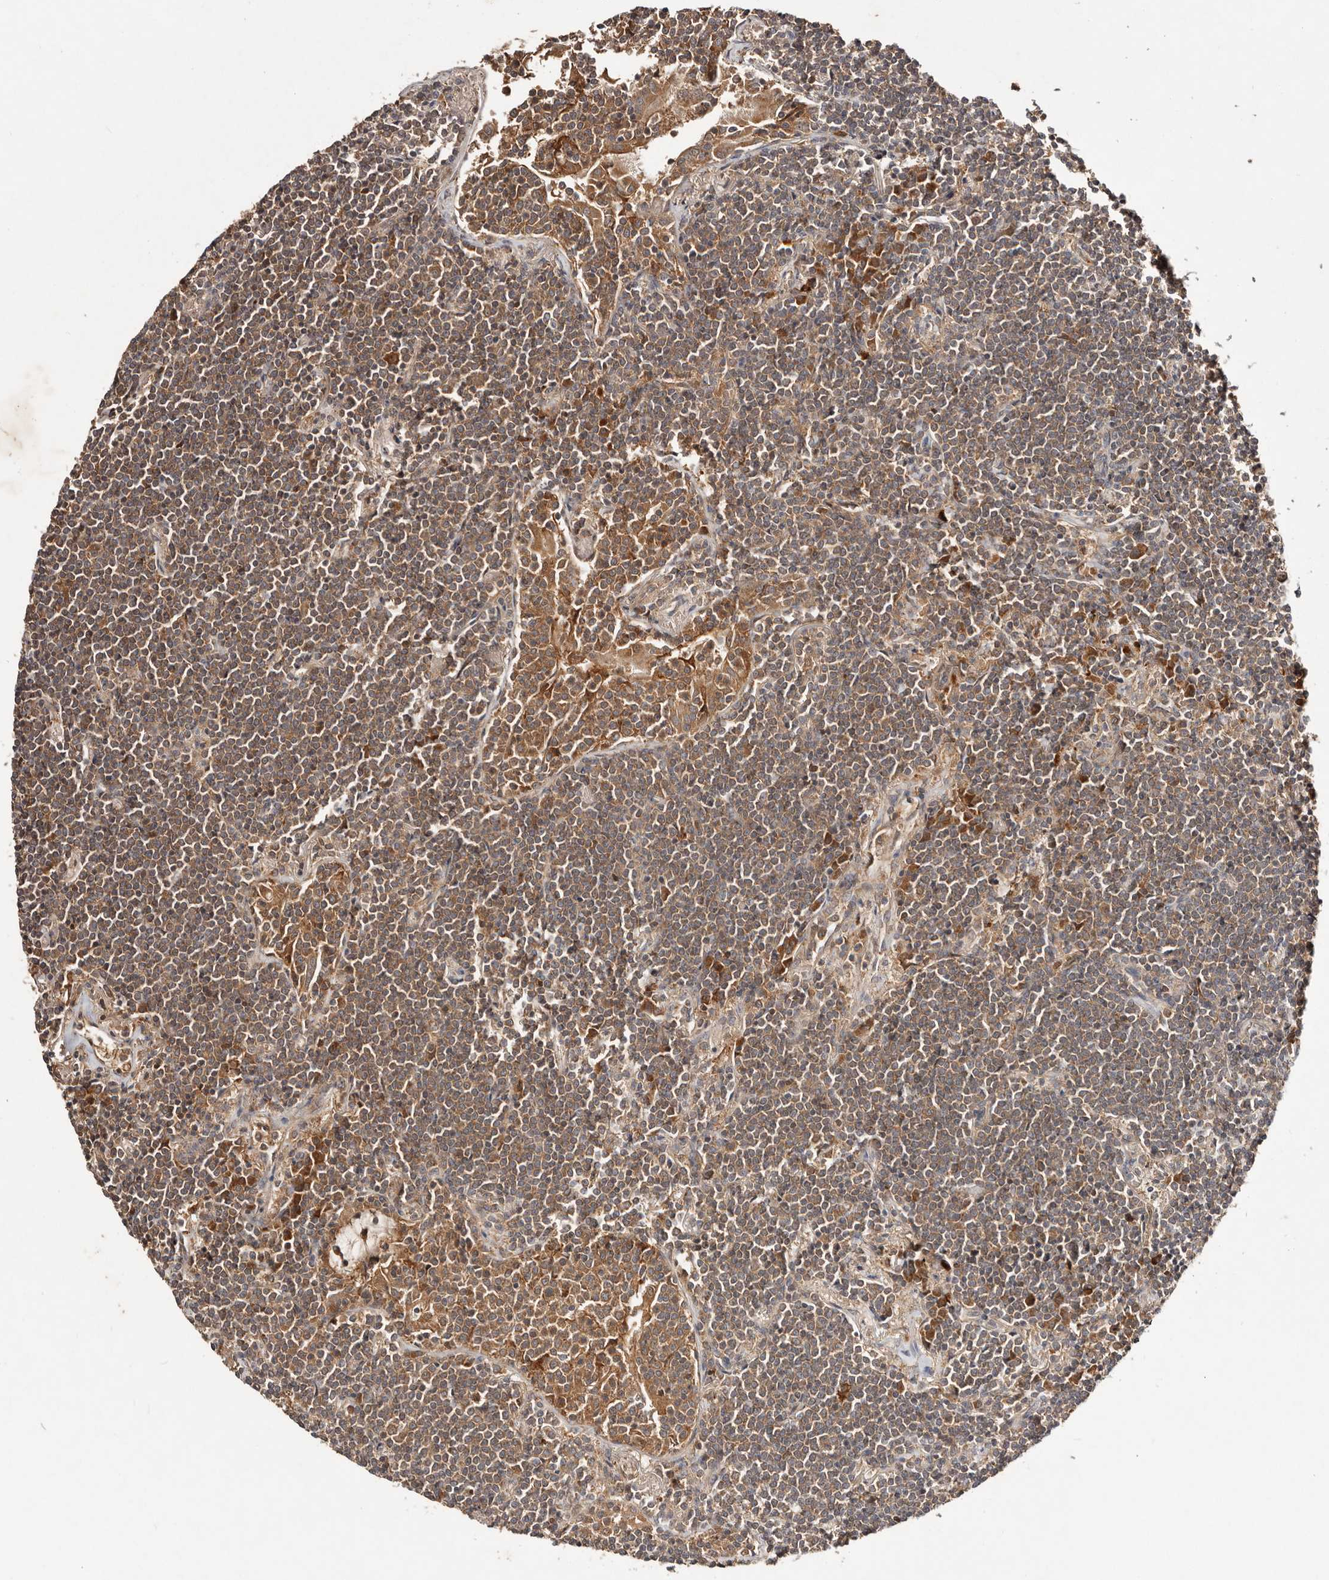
{"staining": {"intensity": "moderate", "quantity": ">75%", "location": "cytoplasmic/membranous"}, "tissue": "lymphoma", "cell_type": "Tumor cells", "image_type": "cancer", "snomed": [{"axis": "morphology", "description": "Malignant lymphoma, non-Hodgkin's type, Low grade"}, {"axis": "topography", "description": "Lung"}], "caption": "Immunohistochemistry micrograph of neoplastic tissue: human low-grade malignant lymphoma, non-Hodgkin's type stained using immunohistochemistry (IHC) reveals medium levels of moderate protein expression localized specifically in the cytoplasmic/membranous of tumor cells, appearing as a cytoplasmic/membranous brown color.", "gene": "PKIB", "patient": {"sex": "female", "age": 71}}